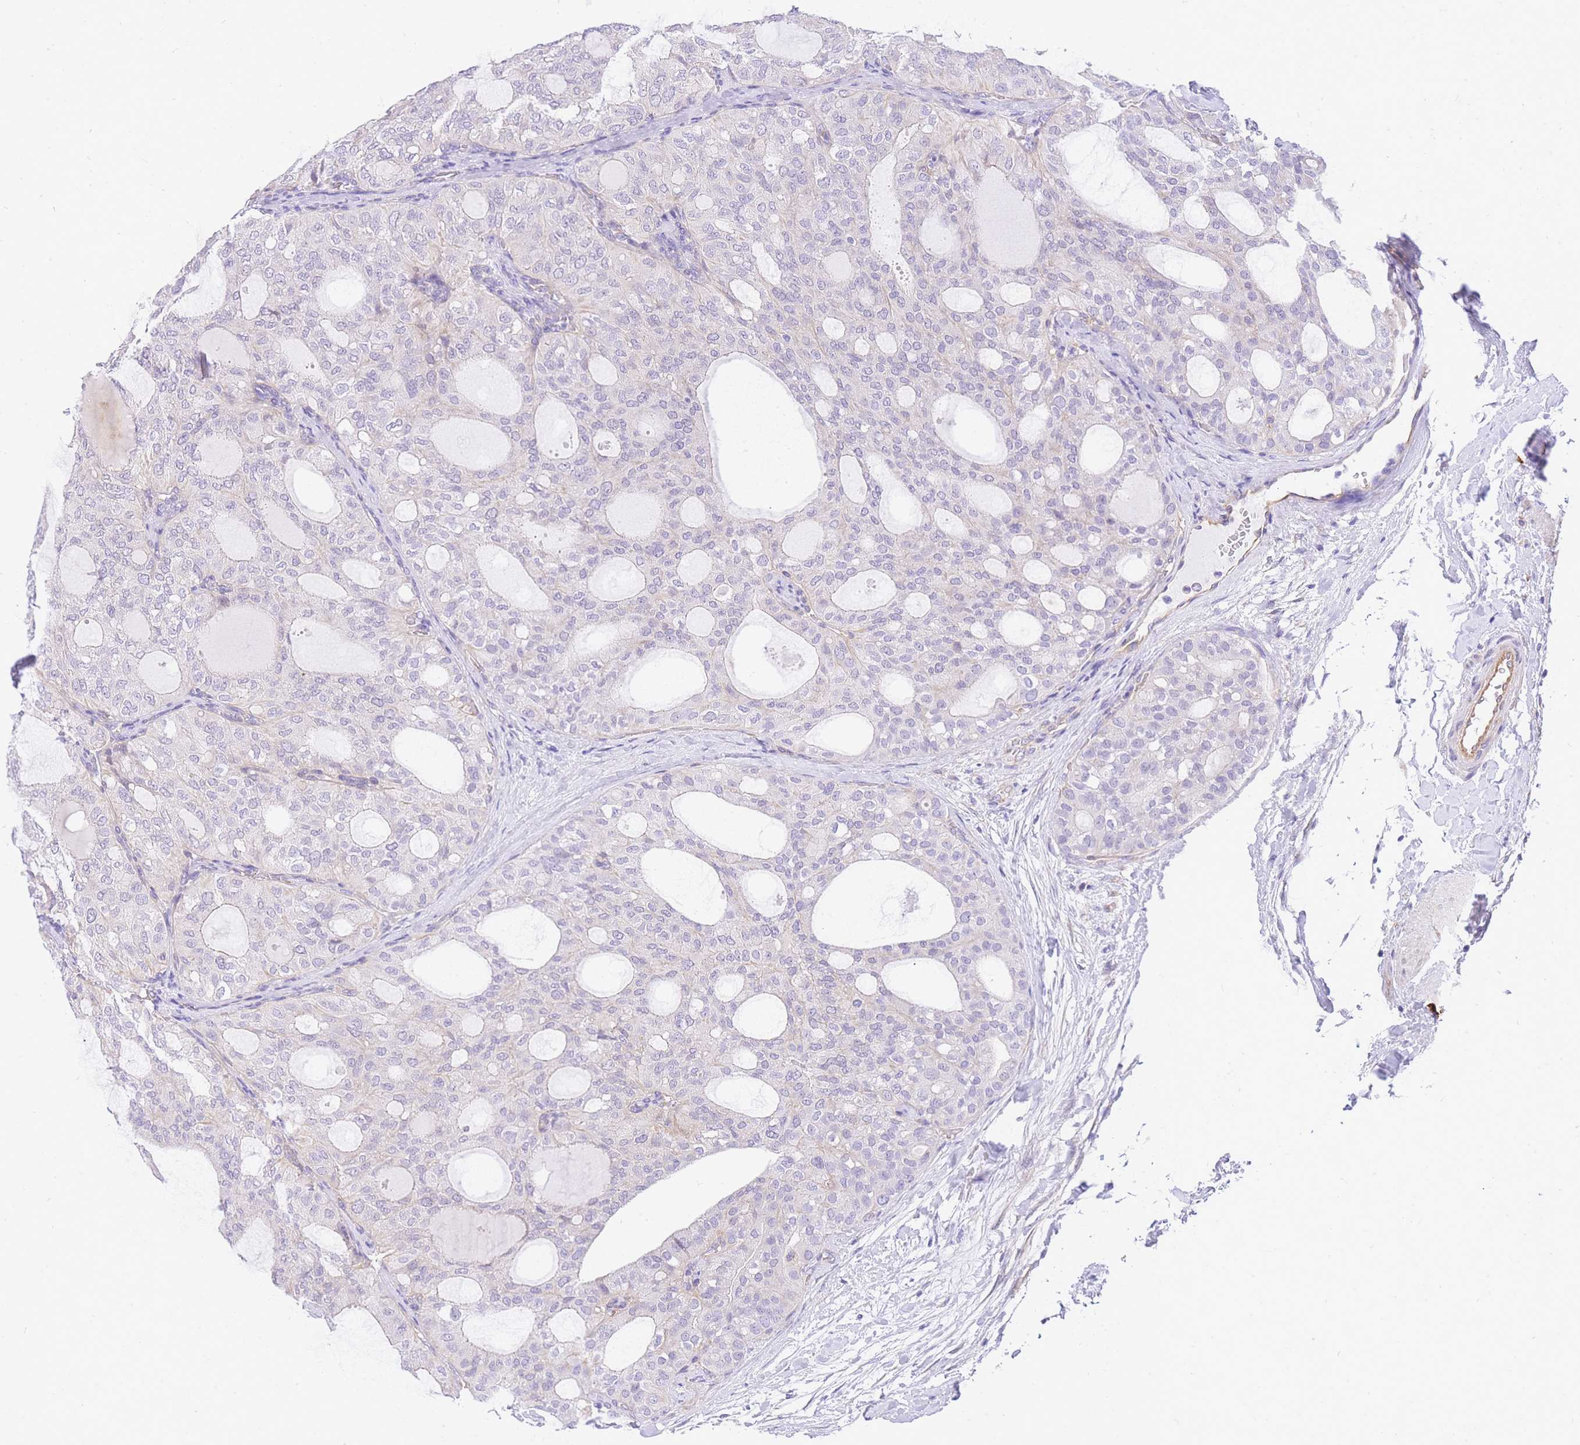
{"staining": {"intensity": "negative", "quantity": "none", "location": "none"}, "tissue": "thyroid cancer", "cell_type": "Tumor cells", "image_type": "cancer", "snomed": [{"axis": "morphology", "description": "Follicular adenoma carcinoma, NOS"}, {"axis": "topography", "description": "Thyroid gland"}], "caption": "Immunohistochemistry of thyroid cancer exhibits no expression in tumor cells.", "gene": "SRSF12", "patient": {"sex": "male", "age": 75}}